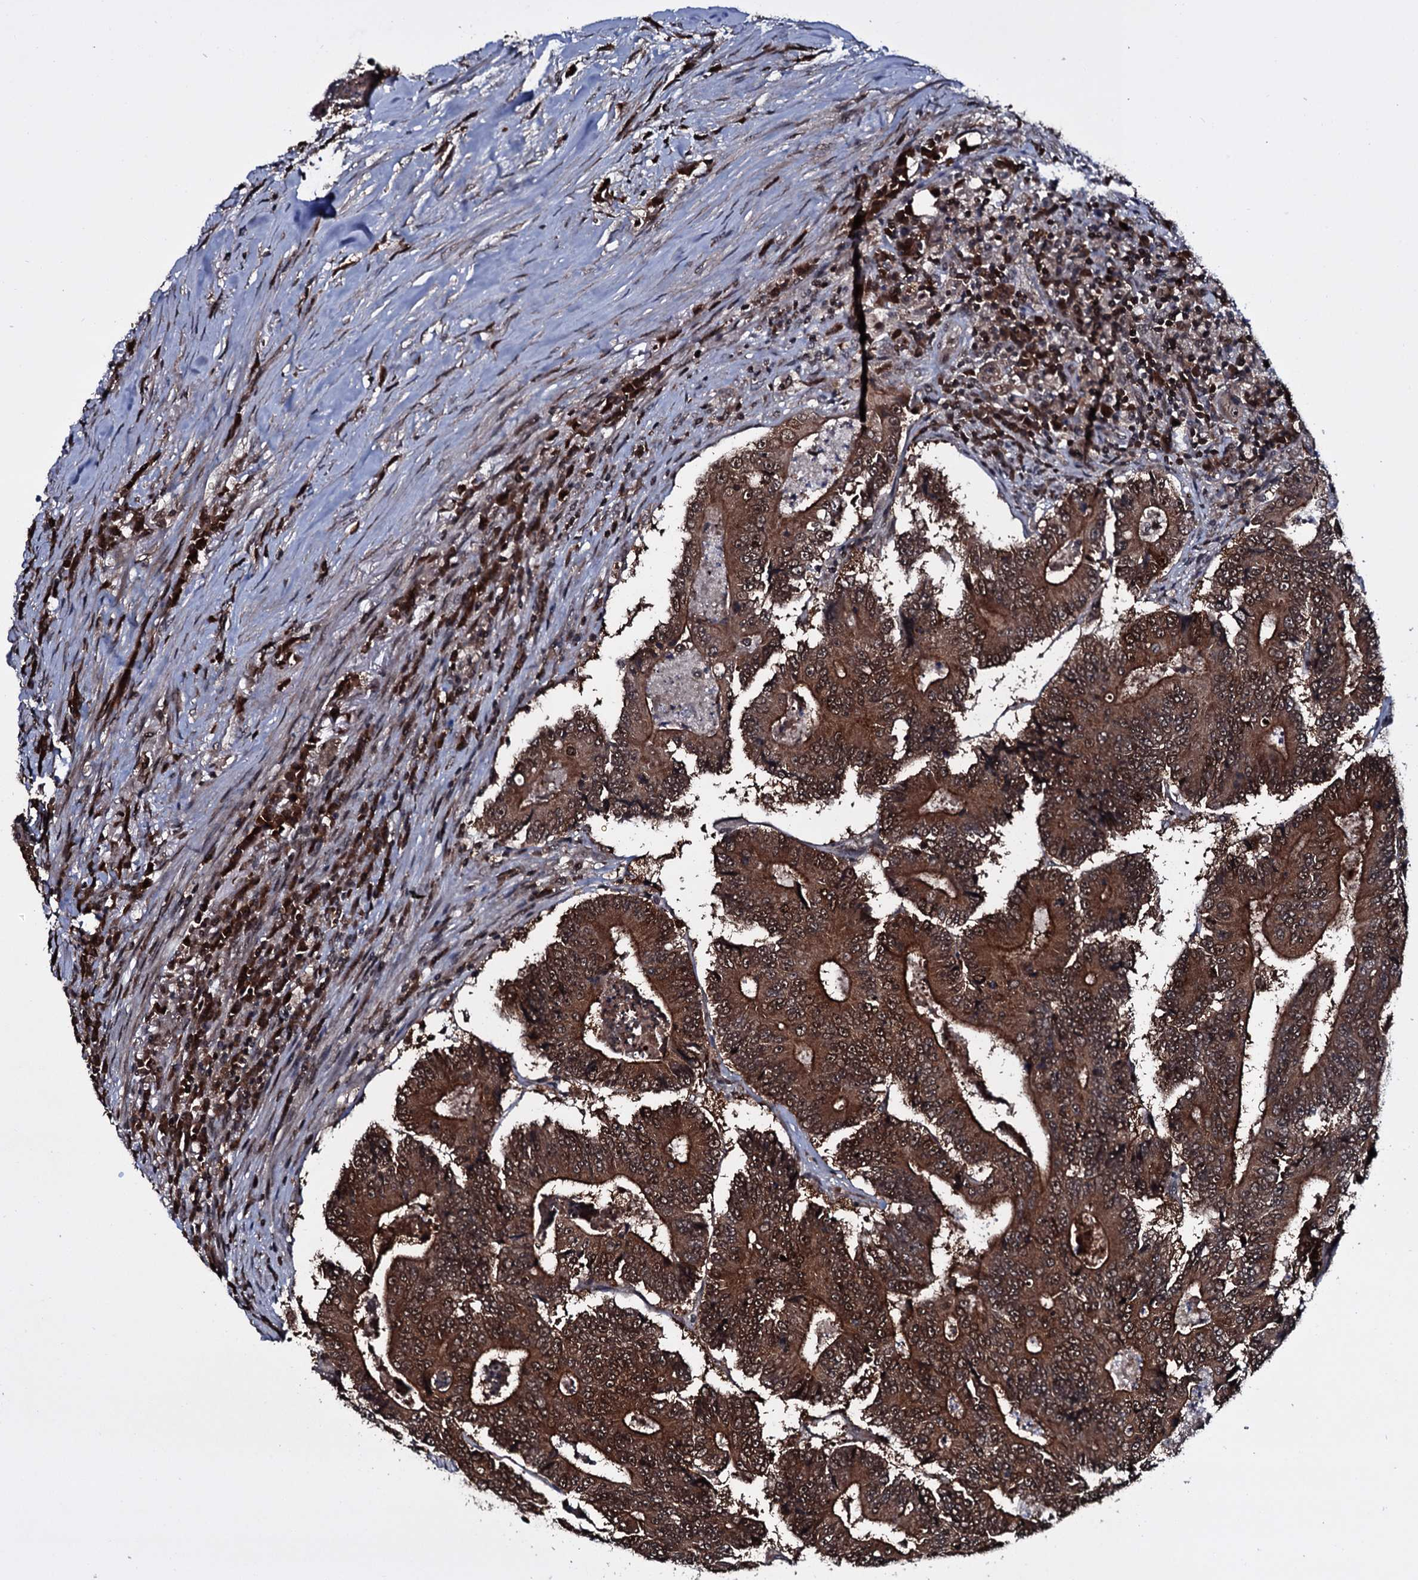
{"staining": {"intensity": "strong", "quantity": ">75%", "location": "cytoplasmic/membranous,nuclear"}, "tissue": "colorectal cancer", "cell_type": "Tumor cells", "image_type": "cancer", "snomed": [{"axis": "morphology", "description": "Adenocarcinoma, NOS"}, {"axis": "topography", "description": "Colon"}], "caption": "High-power microscopy captured an immunohistochemistry image of colorectal cancer (adenocarcinoma), revealing strong cytoplasmic/membranous and nuclear expression in approximately >75% of tumor cells. (IHC, brightfield microscopy, high magnification).", "gene": "HDDC3", "patient": {"sex": "male", "age": 83}}